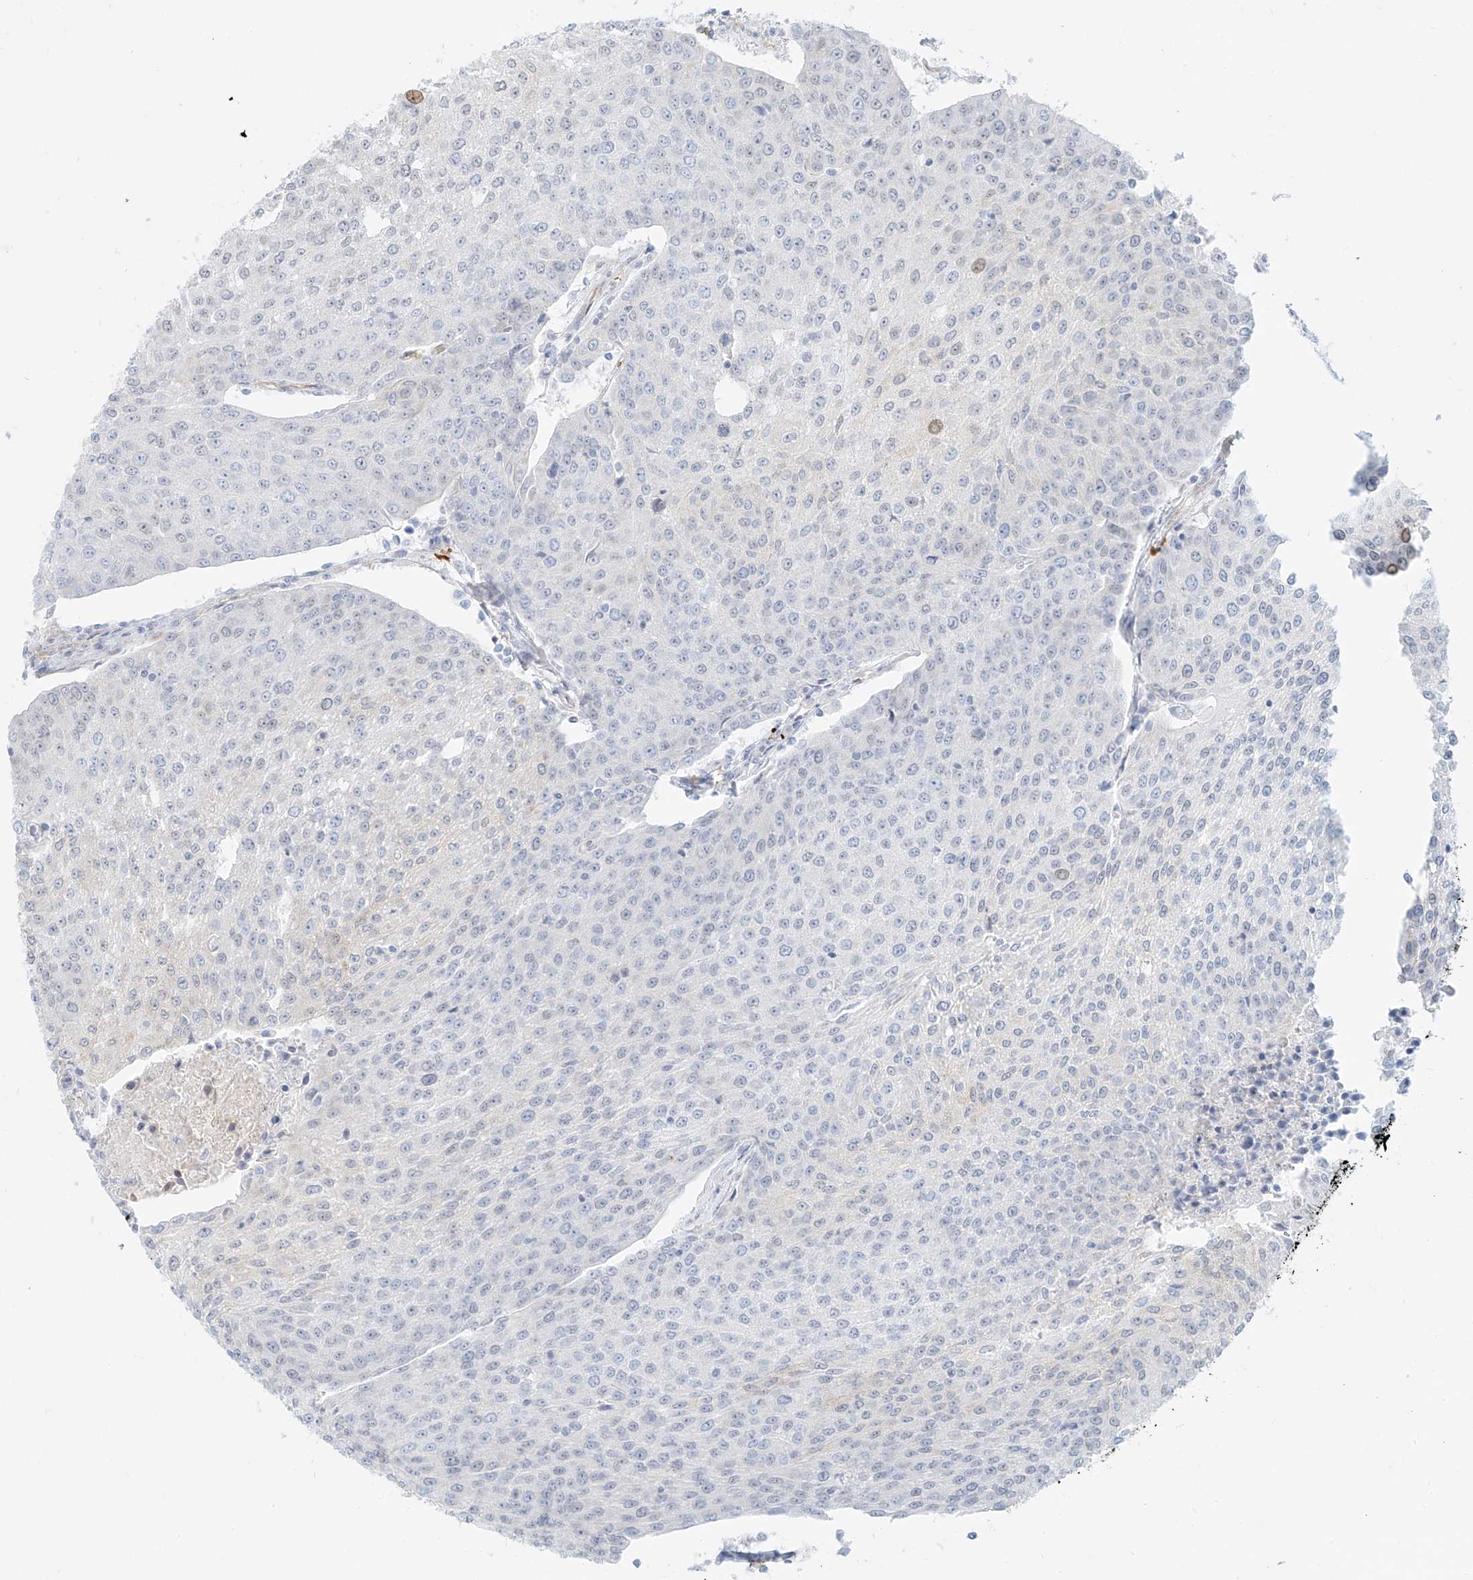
{"staining": {"intensity": "negative", "quantity": "none", "location": "none"}, "tissue": "urothelial cancer", "cell_type": "Tumor cells", "image_type": "cancer", "snomed": [{"axis": "morphology", "description": "Urothelial carcinoma, High grade"}, {"axis": "topography", "description": "Urinary bladder"}], "caption": "This photomicrograph is of high-grade urothelial carcinoma stained with IHC to label a protein in brown with the nuclei are counter-stained blue. There is no staining in tumor cells. Brightfield microscopy of immunohistochemistry (IHC) stained with DAB (brown) and hematoxylin (blue), captured at high magnification.", "gene": "NHSL1", "patient": {"sex": "female", "age": 85}}